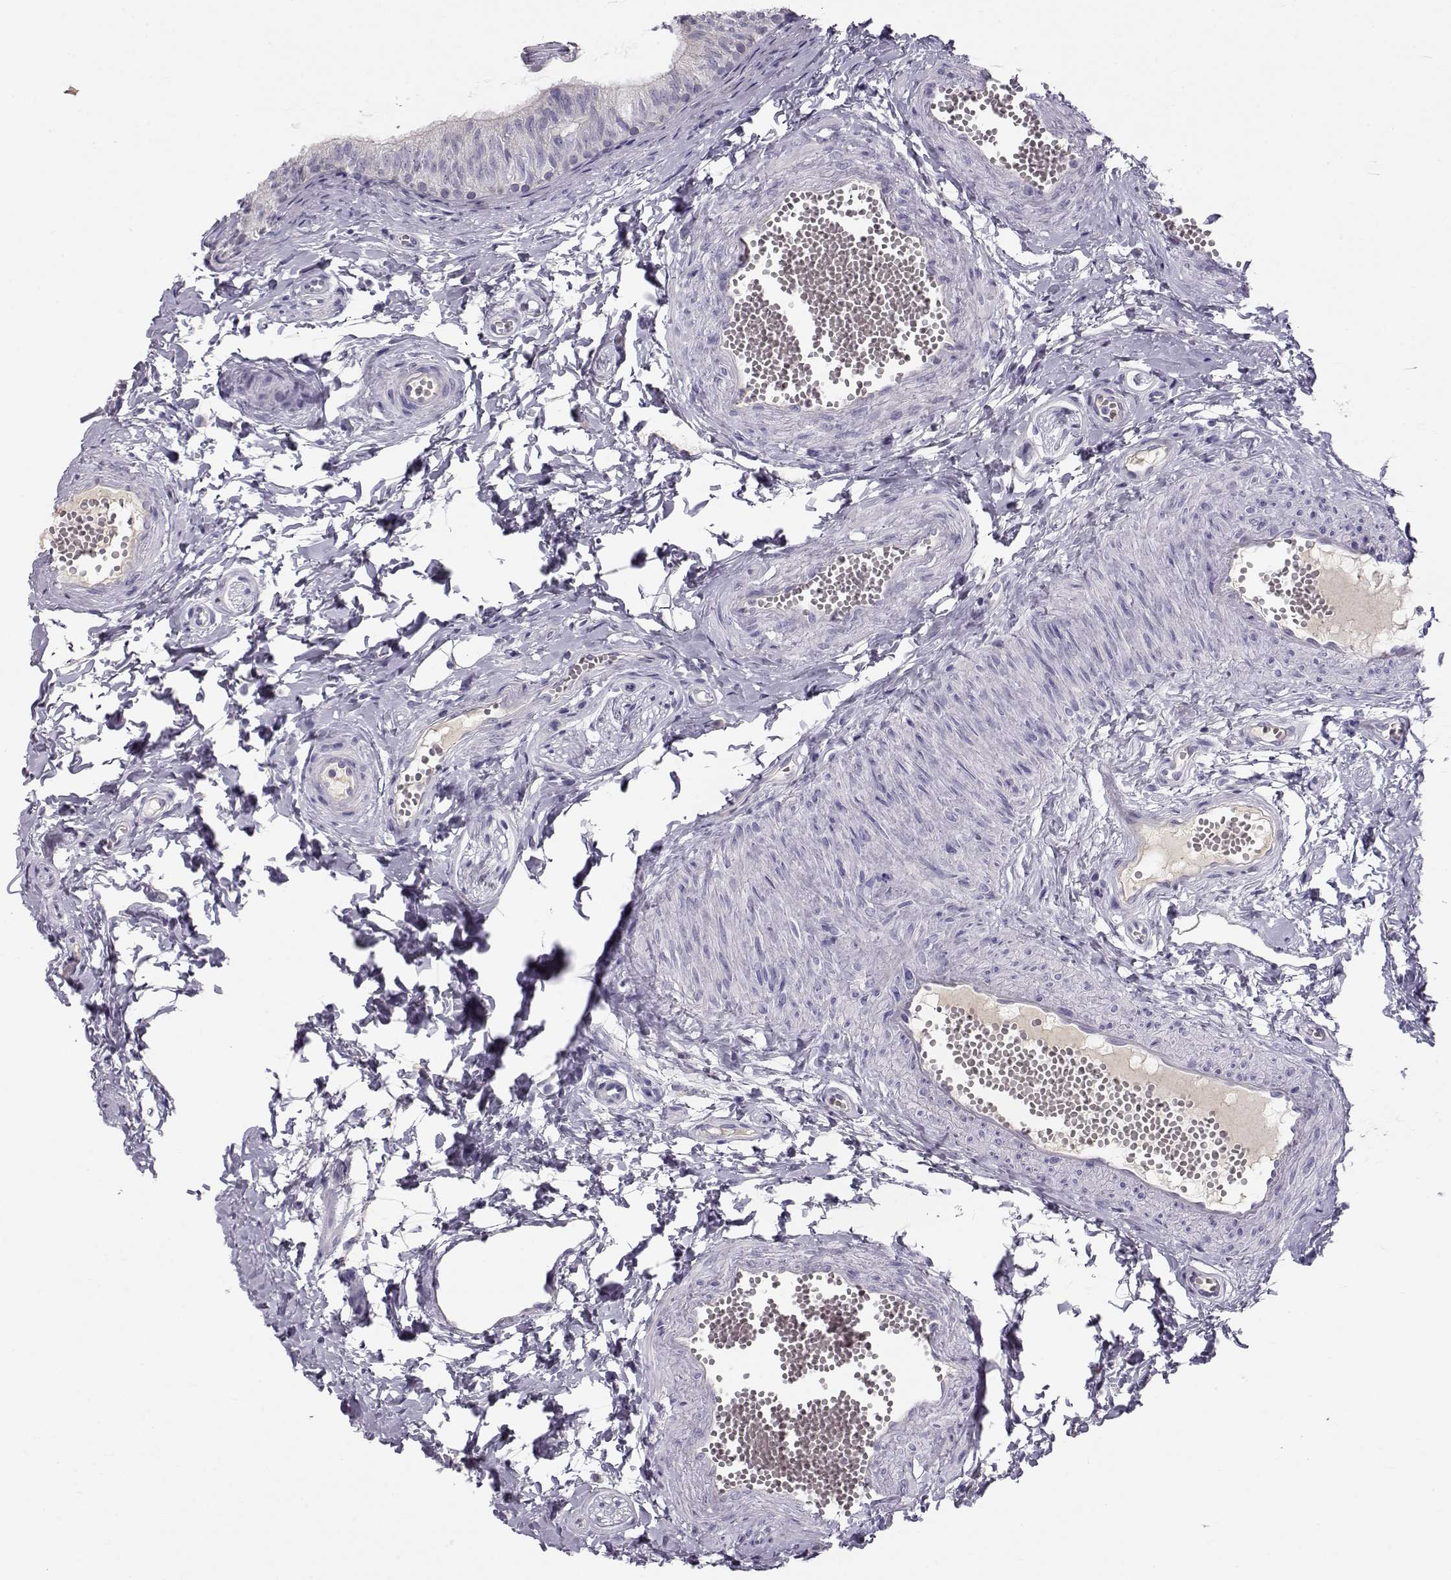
{"staining": {"intensity": "negative", "quantity": "none", "location": "none"}, "tissue": "epididymis", "cell_type": "Glandular cells", "image_type": "normal", "snomed": [{"axis": "morphology", "description": "Normal tissue, NOS"}, {"axis": "topography", "description": "Epididymis"}], "caption": "This is an IHC micrograph of normal epididymis. There is no positivity in glandular cells.", "gene": "GPR26", "patient": {"sex": "male", "age": 22}}